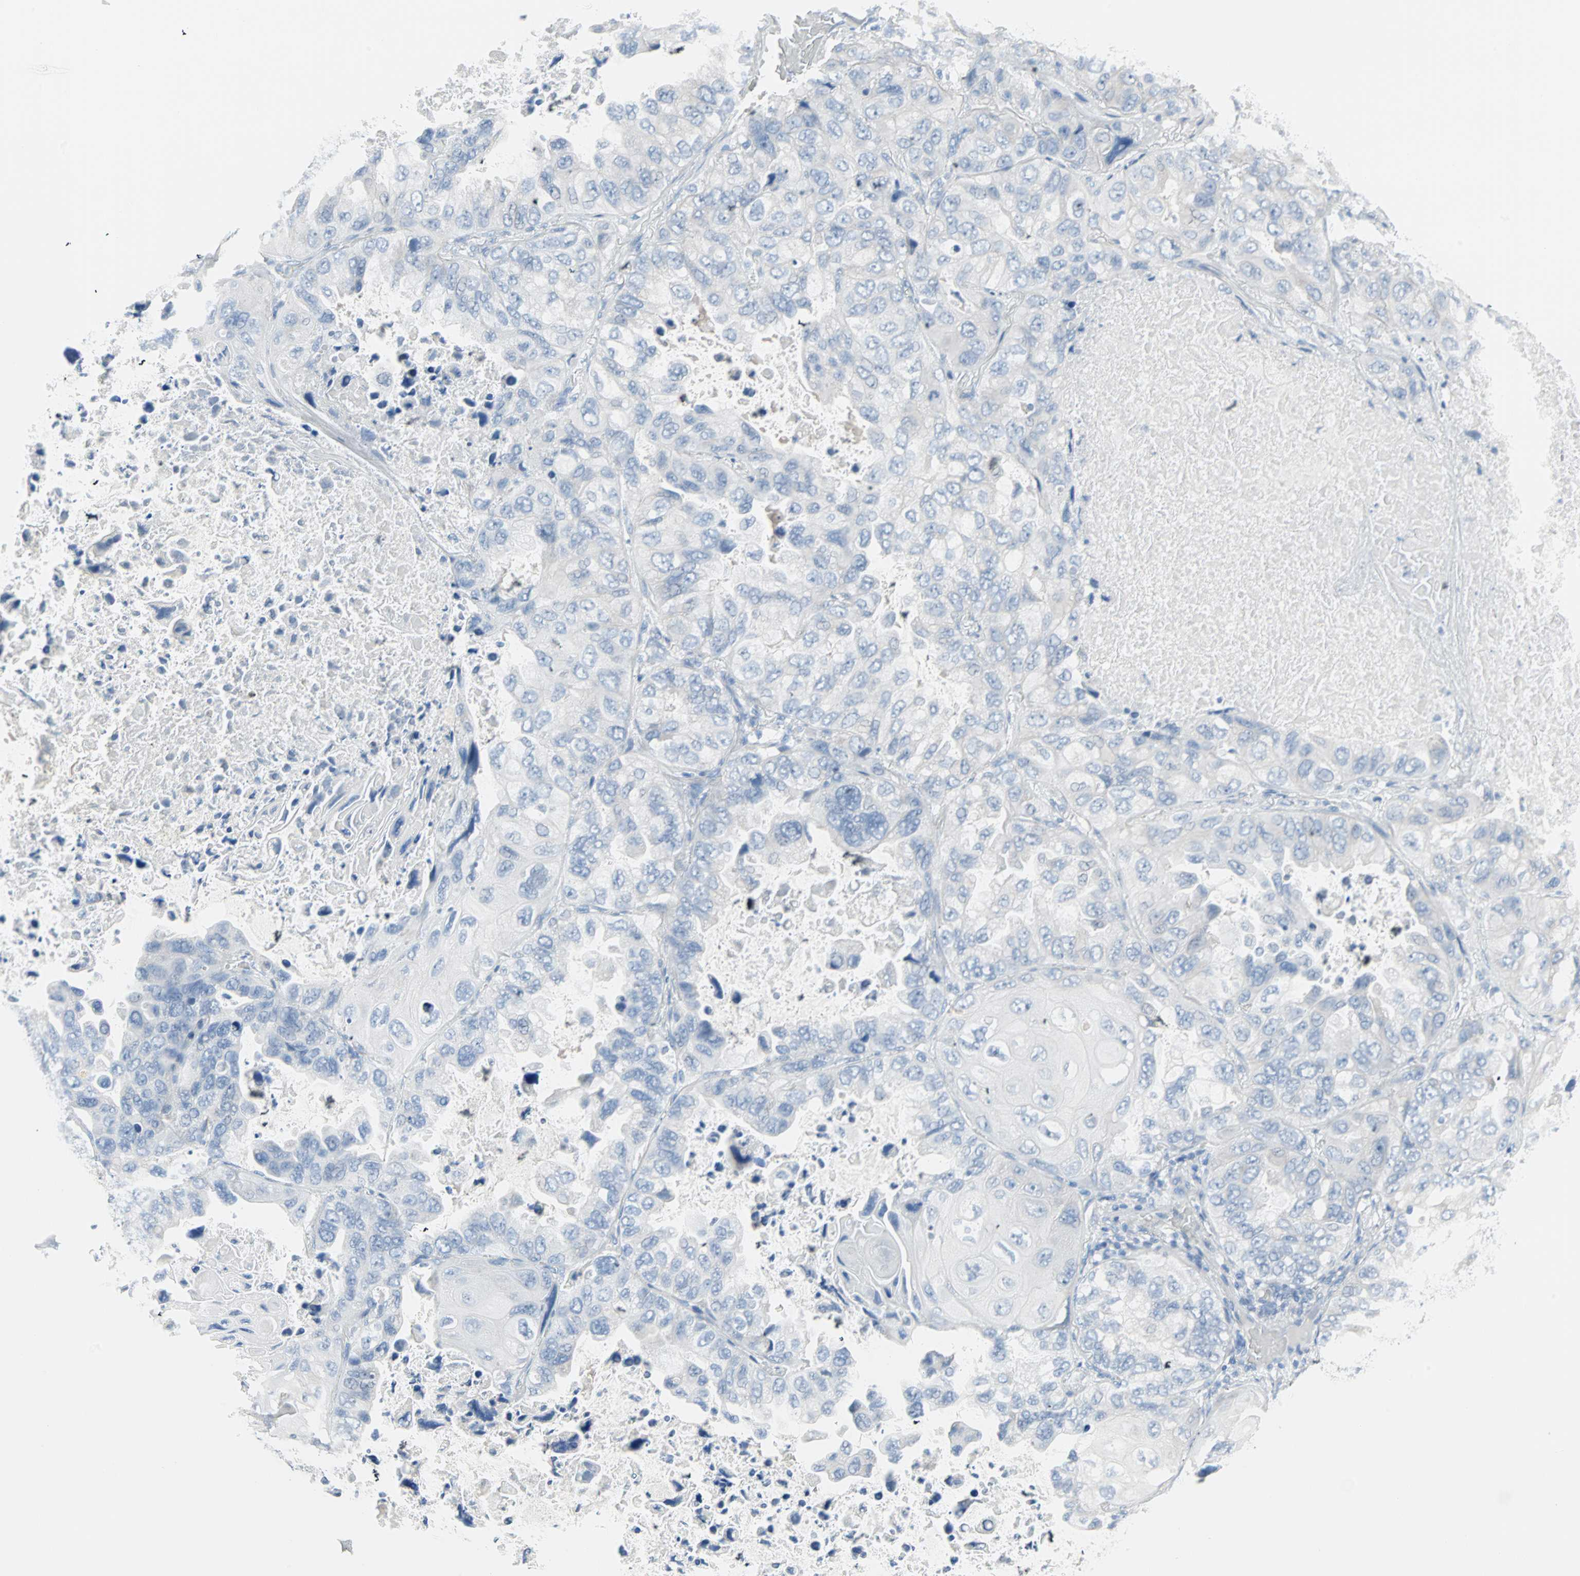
{"staining": {"intensity": "negative", "quantity": "none", "location": "none"}, "tissue": "lung cancer", "cell_type": "Tumor cells", "image_type": "cancer", "snomed": [{"axis": "morphology", "description": "Squamous cell carcinoma, NOS"}, {"axis": "topography", "description": "Lung"}], "caption": "The micrograph exhibits no significant staining in tumor cells of lung squamous cell carcinoma.", "gene": "STX1A", "patient": {"sex": "female", "age": 73}}